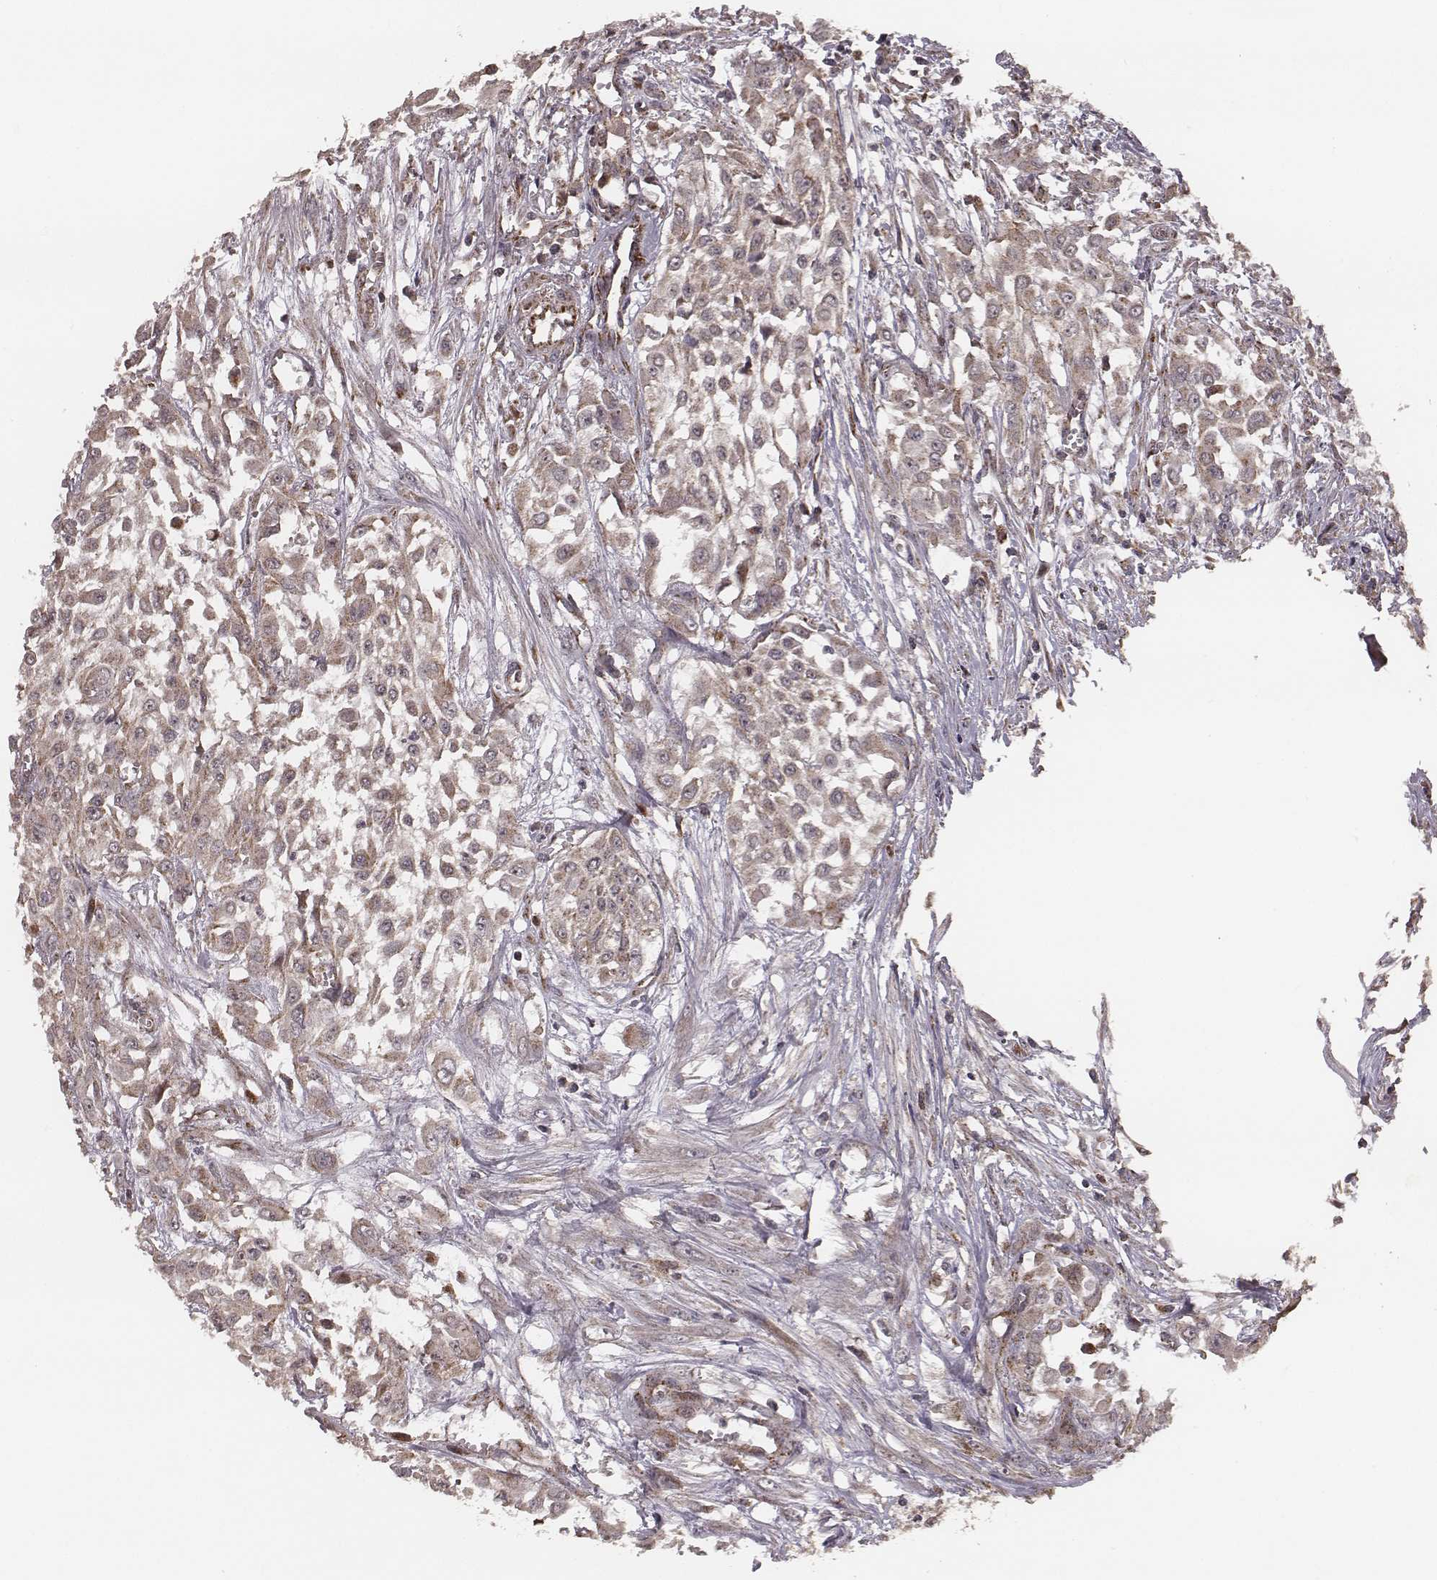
{"staining": {"intensity": "weak", "quantity": ">75%", "location": "cytoplasmic/membranous"}, "tissue": "urothelial cancer", "cell_type": "Tumor cells", "image_type": "cancer", "snomed": [{"axis": "morphology", "description": "Urothelial carcinoma, High grade"}, {"axis": "topography", "description": "Urinary bladder"}], "caption": "This is a micrograph of IHC staining of urothelial cancer, which shows weak staining in the cytoplasmic/membranous of tumor cells.", "gene": "ZDHHC21", "patient": {"sex": "male", "age": 57}}